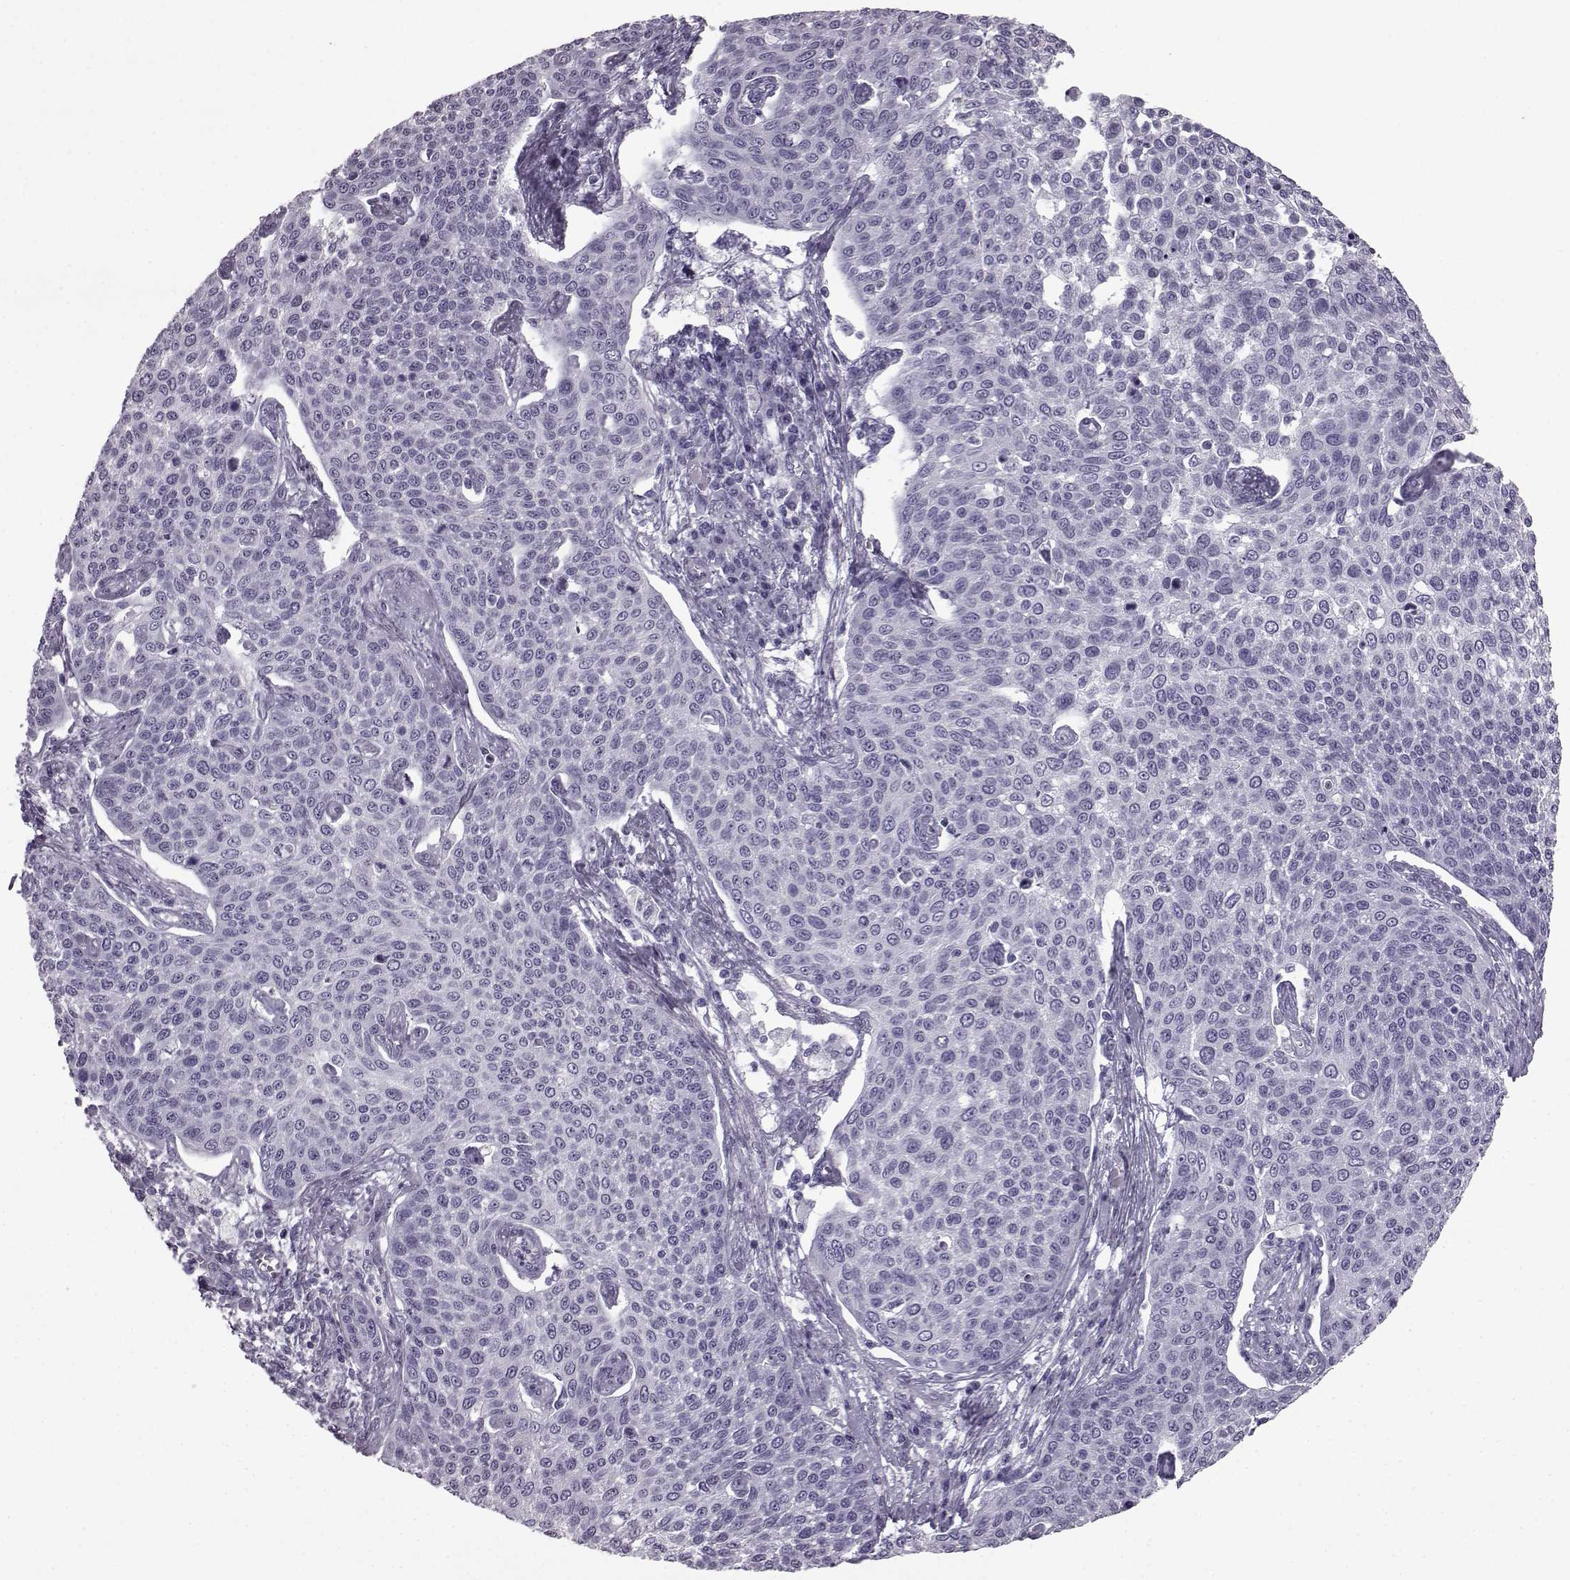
{"staining": {"intensity": "negative", "quantity": "none", "location": "none"}, "tissue": "cervical cancer", "cell_type": "Tumor cells", "image_type": "cancer", "snomed": [{"axis": "morphology", "description": "Squamous cell carcinoma, NOS"}, {"axis": "topography", "description": "Cervix"}], "caption": "Cervical cancer stained for a protein using IHC displays no staining tumor cells.", "gene": "SLC28A2", "patient": {"sex": "female", "age": 34}}